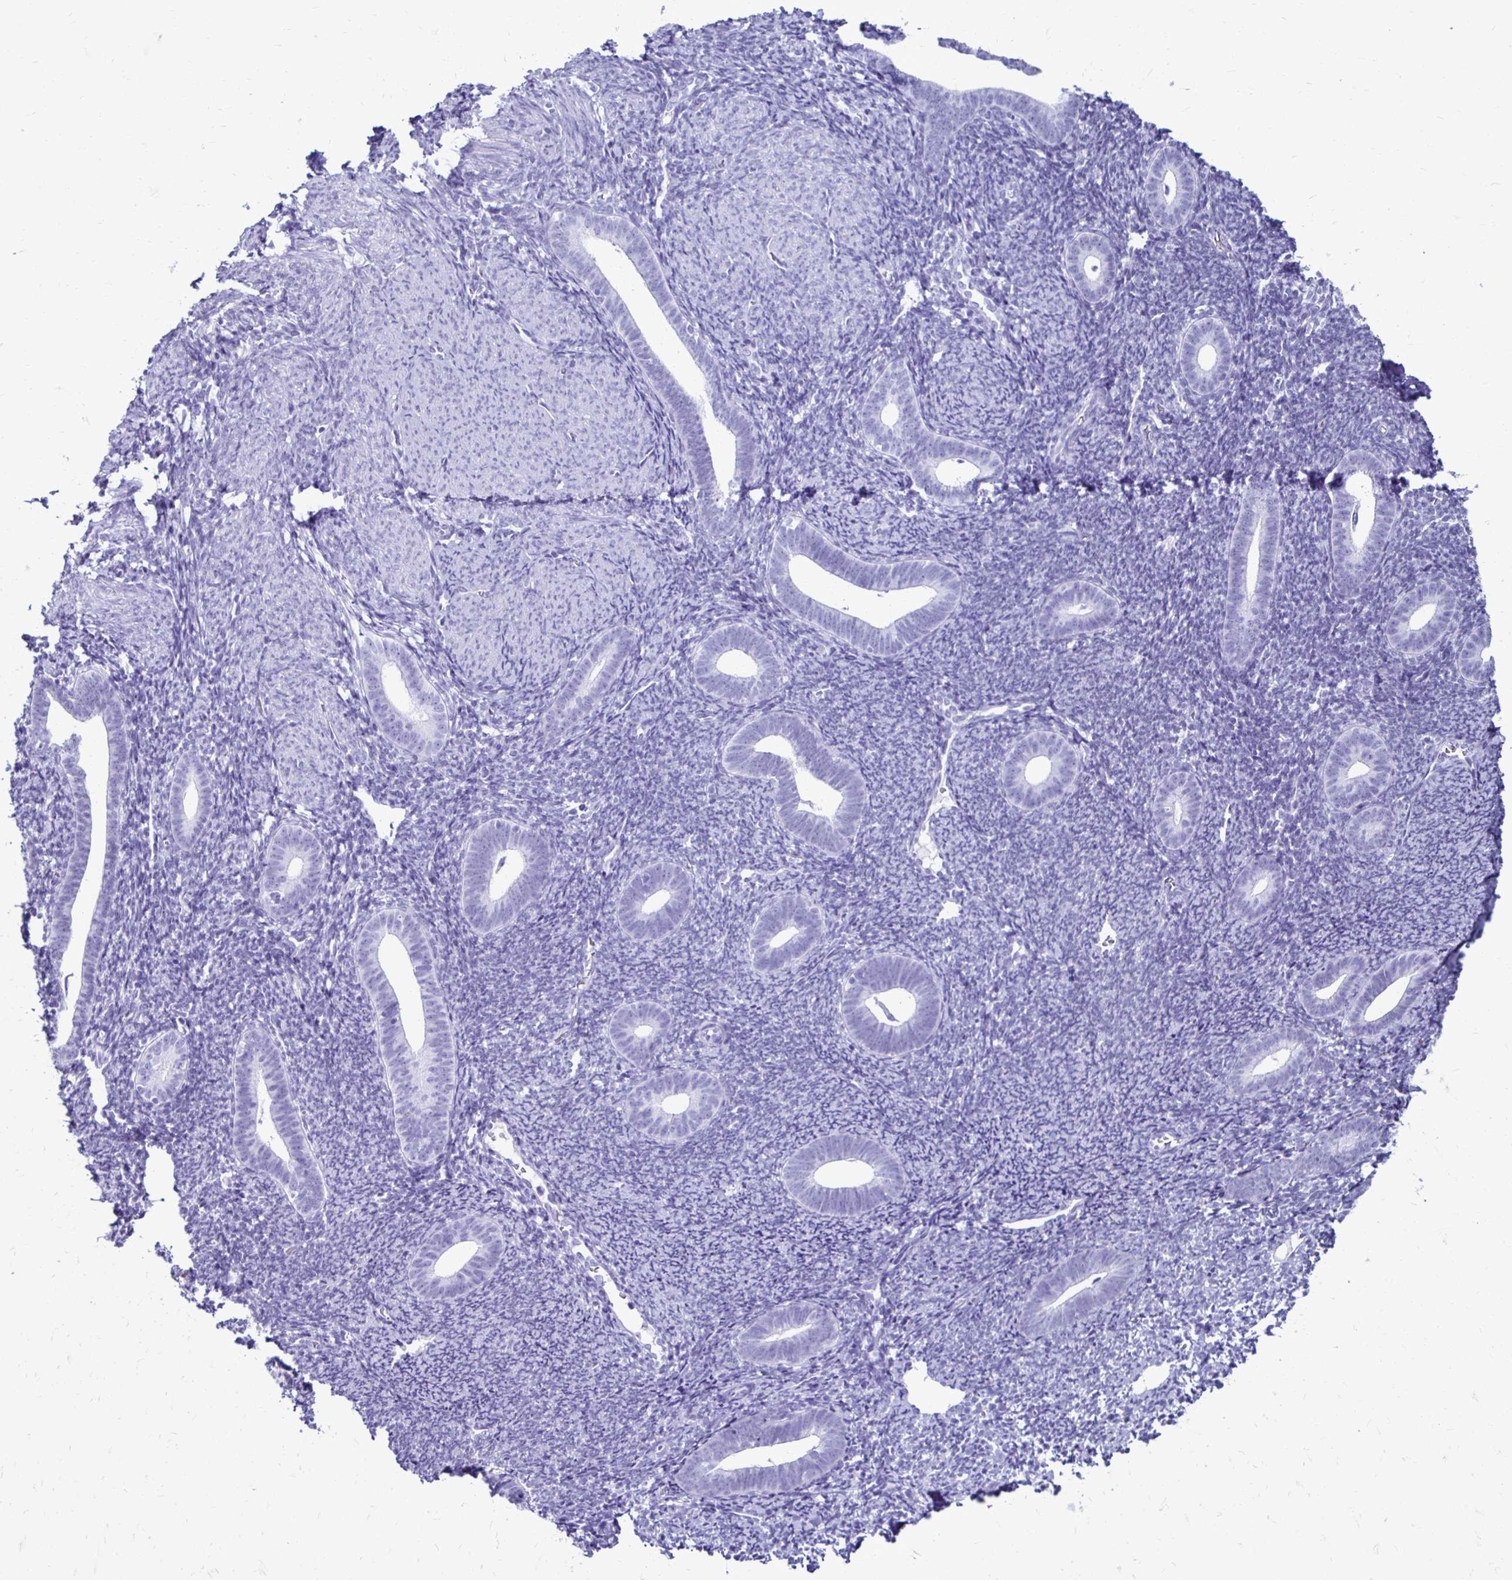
{"staining": {"intensity": "negative", "quantity": "none", "location": "none"}, "tissue": "endometrium", "cell_type": "Cells in endometrial stroma", "image_type": "normal", "snomed": [{"axis": "morphology", "description": "Normal tissue, NOS"}, {"axis": "topography", "description": "Endometrium"}], "caption": "High power microscopy photomicrograph of an immunohistochemistry image of normal endometrium, revealing no significant expression in cells in endometrial stroma.", "gene": "CST5", "patient": {"sex": "female", "age": 39}}